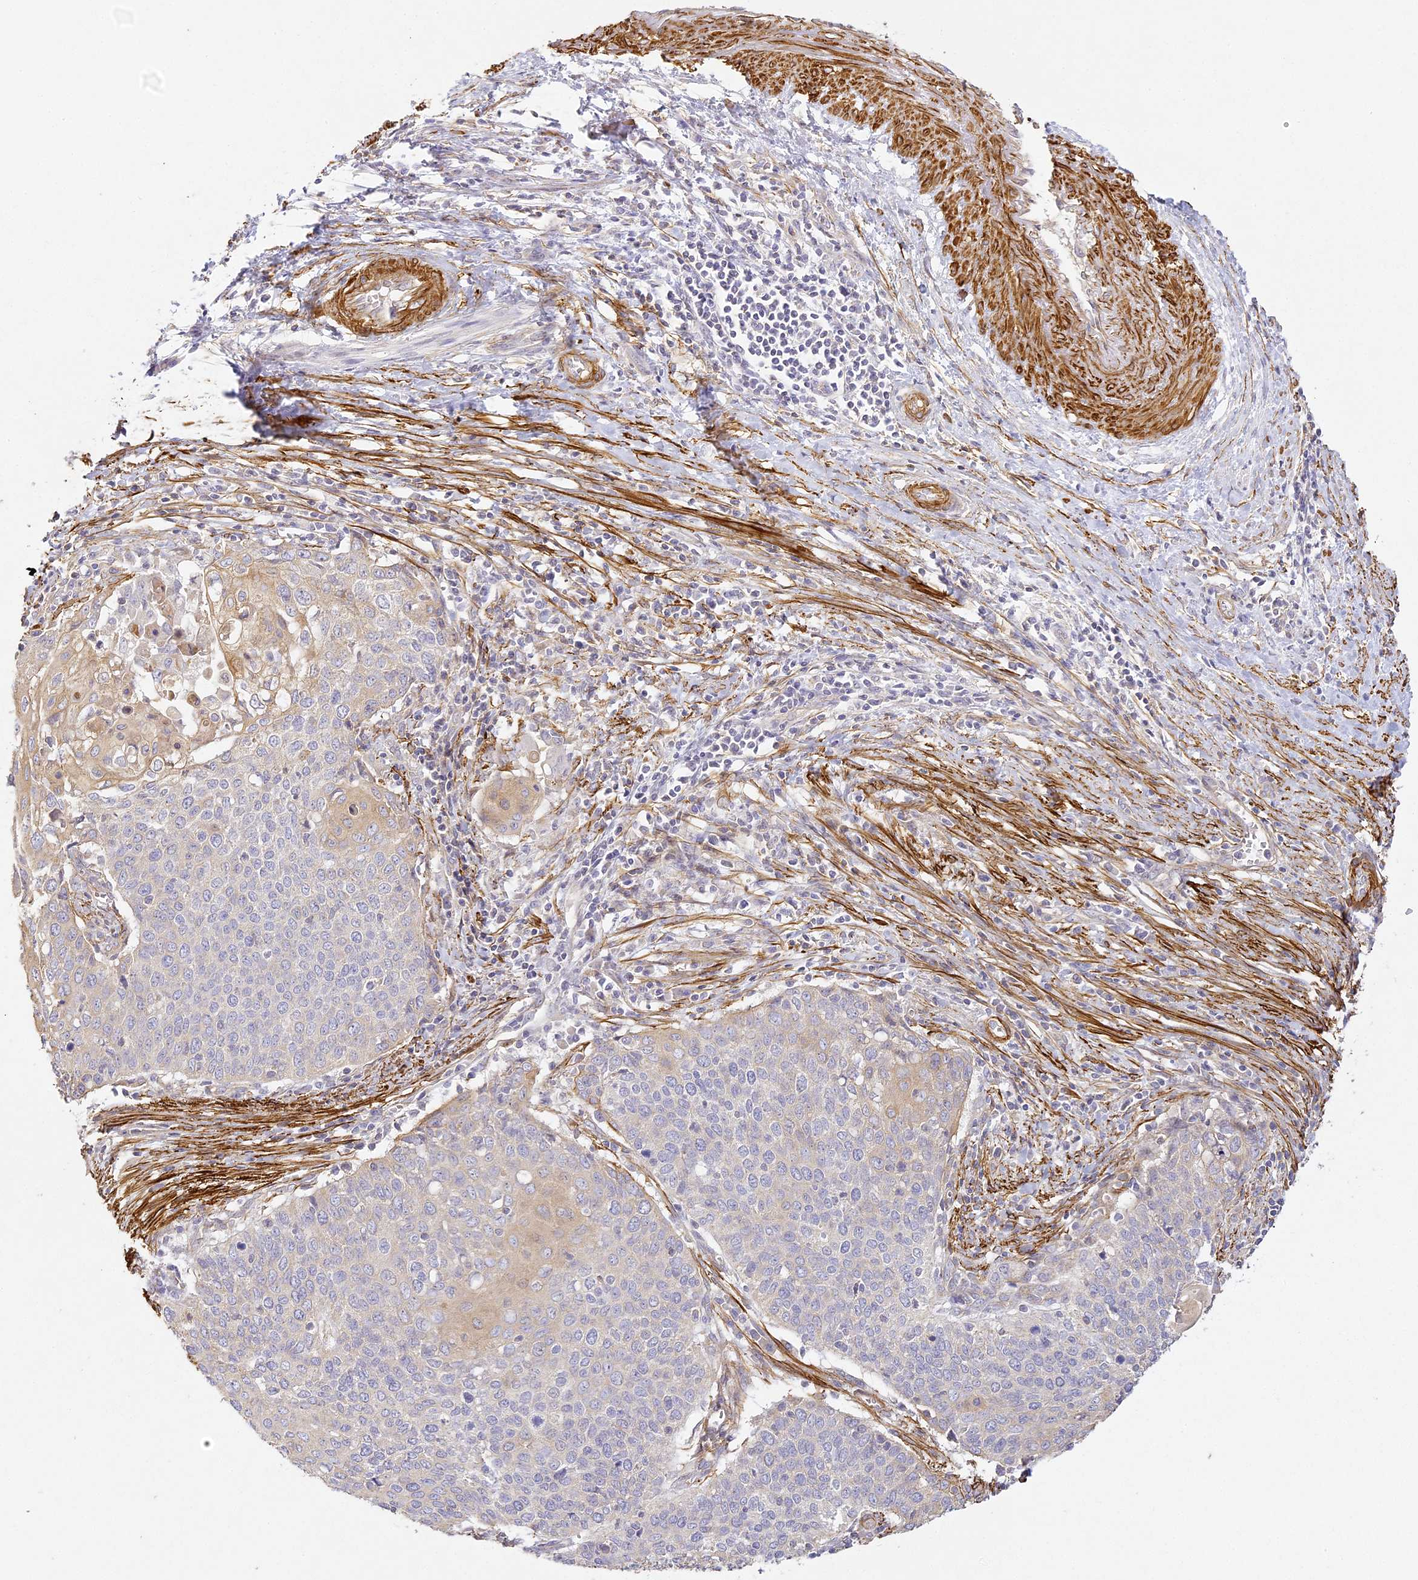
{"staining": {"intensity": "weak", "quantity": "<25%", "location": "cytoplasmic/membranous"}, "tissue": "cervical cancer", "cell_type": "Tumor cells", "image_type": "cancer", "snomed": [{"axis": "morphology", "description": "Squamous cell carcinoma, NOS"}, {"axis": "topography", "description": "Cervix"}], "caption": "The IHC histopathology image has no significant positivity in tumor cells of cervical cancer (squamous cell carcinoma) tissue.", "gene": "MED28", "patient": {"sex": "female", "age": 39}}